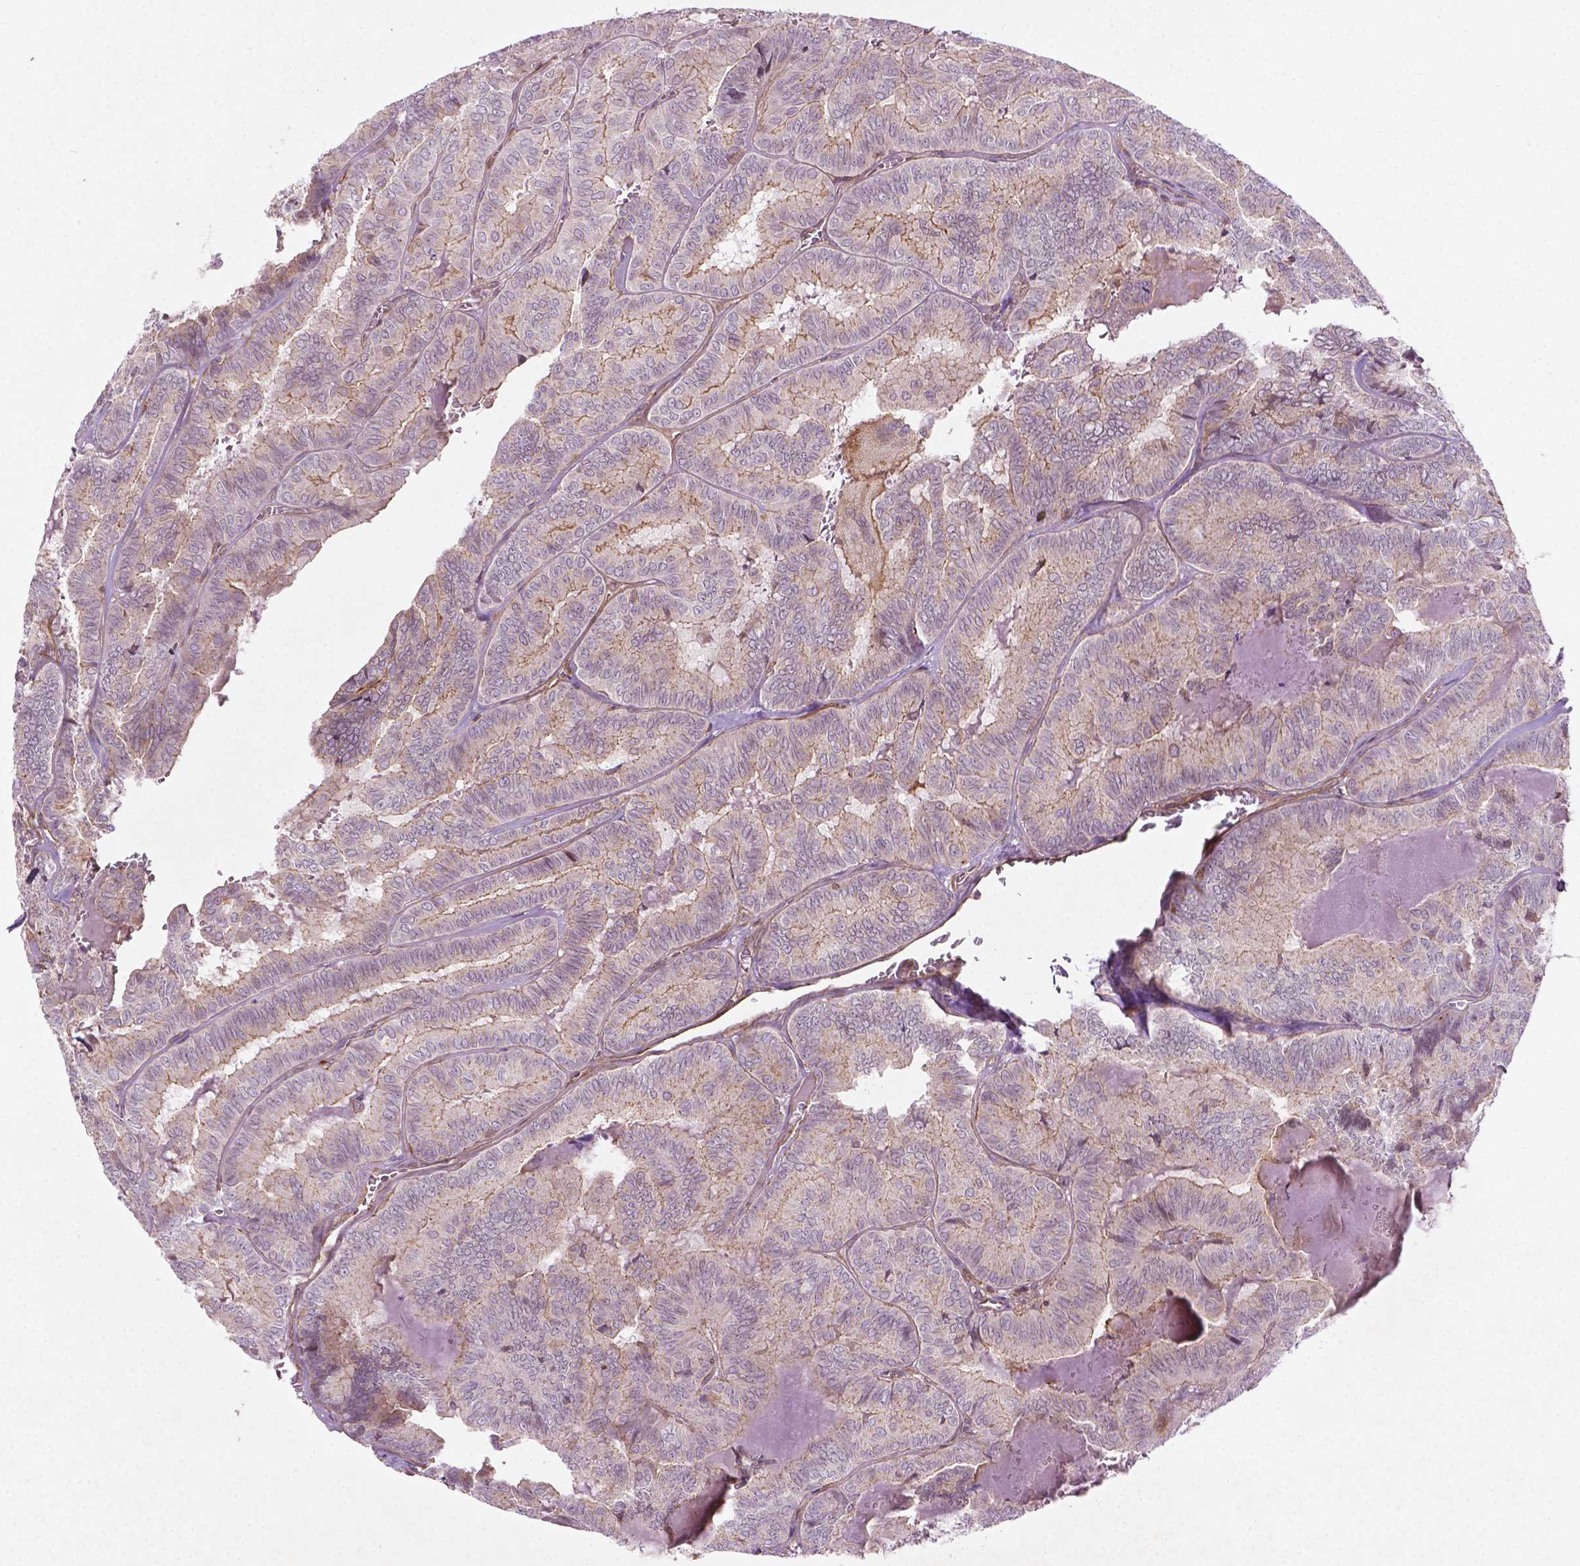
{"staining": {"intensity": "weak", "quantity": "<25%", "location": "cytoplasmic/membranous"}, "tissue": "thyroid cancer", "cell_type": "Tumor cells", "image_type": "cancer", "snomed": [{"axis": "morphology", "description": "Papillary adenocarcinoma, NOS"}, {"axis": "topography", "description": "Thyroid gland"}], "caption": "Immunohistochemical staining of human thyroid cancer (papillary adenocarcinoma) exhibits no significant expression in tumor cells.", "gene": "TCHP", "patient": {"sex": "female", "age": 75}}